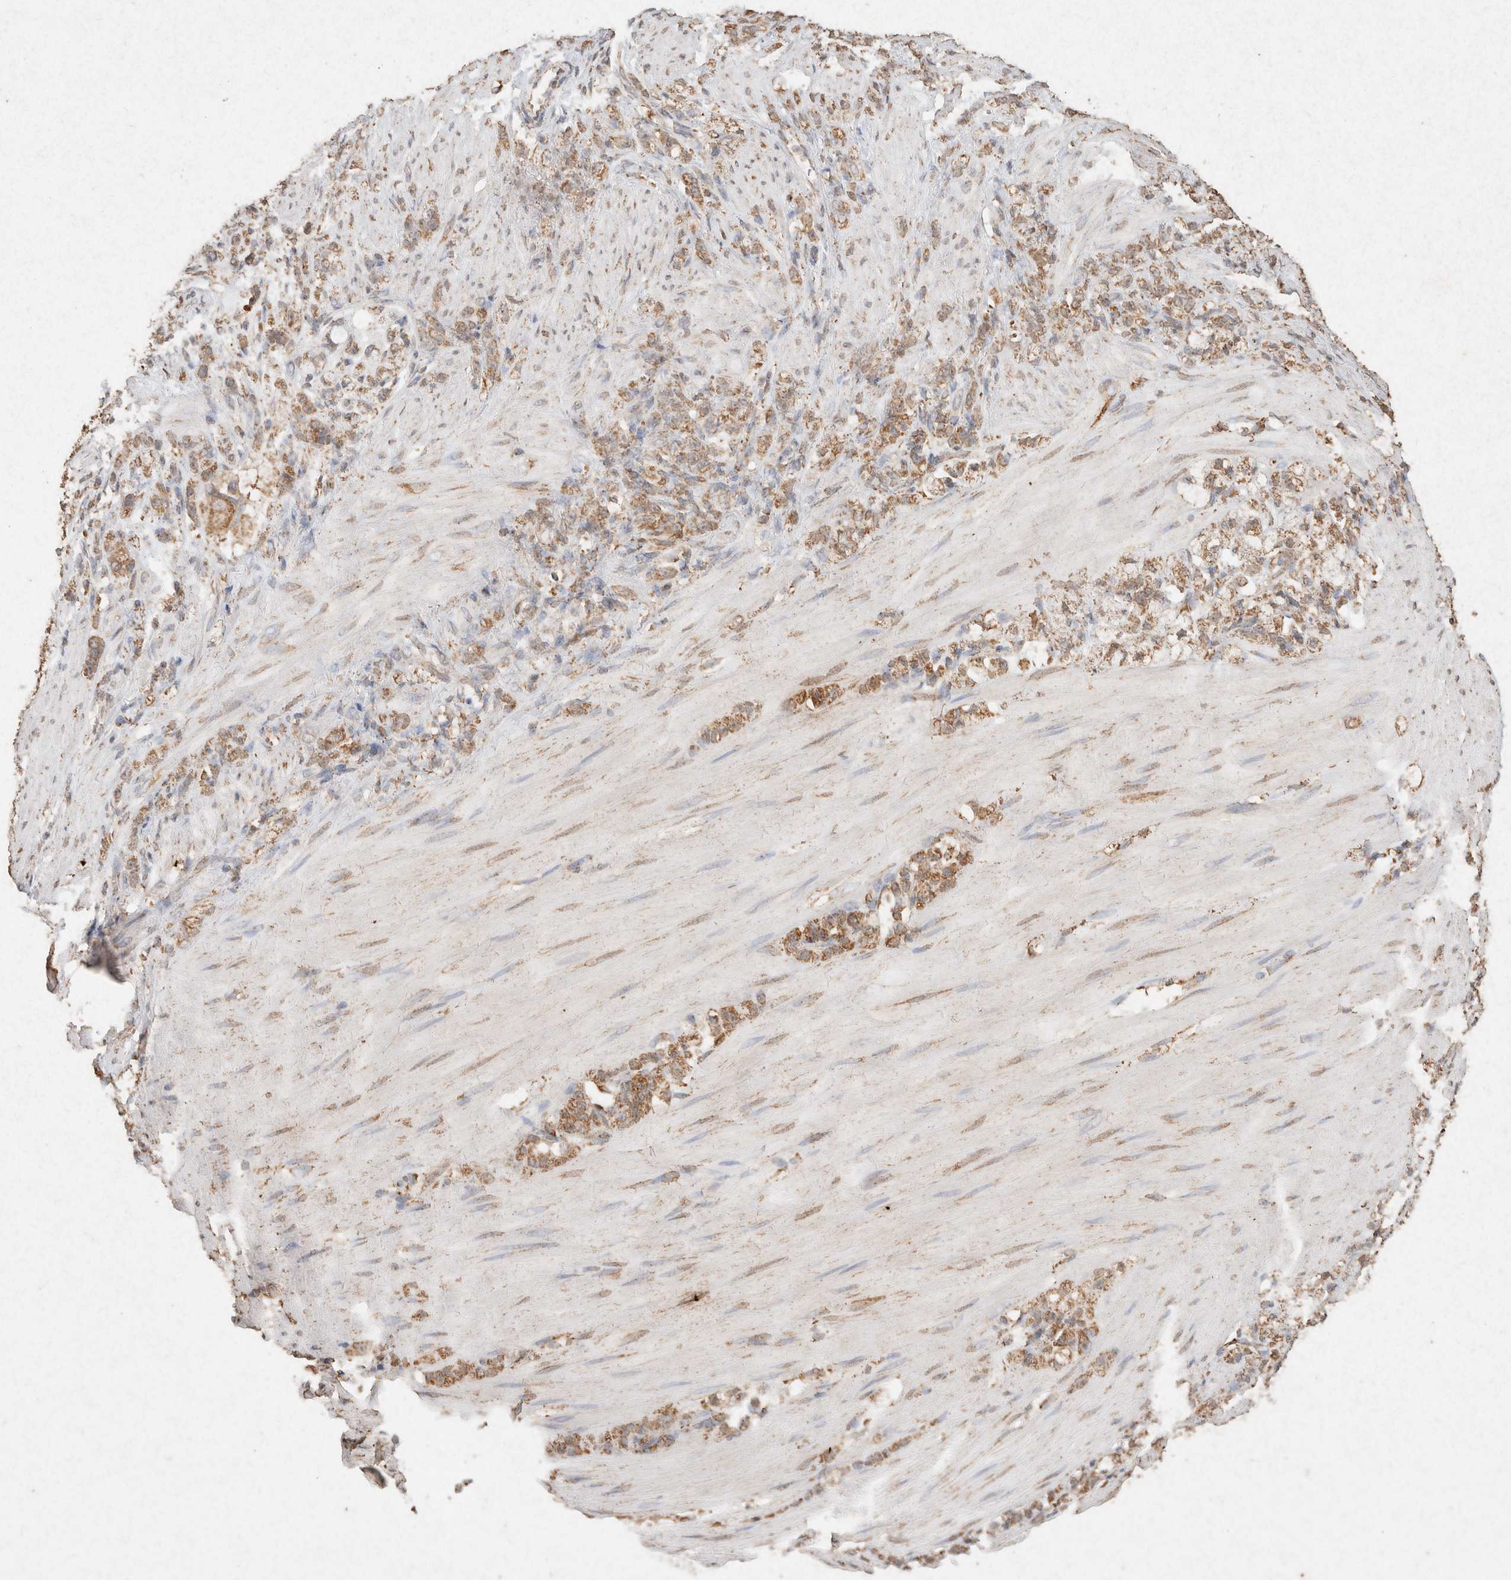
{"staining": {"intensity": "moderate", "quantity": ">75%", "location": "cytoplasmic/membranous"}, "tissue": "stomach cancer", "cell_type": "Tumor cells", "image_type": "cancer", "snomed": [{"axis": "morphology", "description": "Adenocarcinoma, NOS"}, {"axis": "topography", "description": "Stomach"}], "caption": "Human adenocarcinoma (stomach) stained with a brown dye reveals moderate cytoplasmic/membranous positive staining in approximately >75% of tumor cells.", "gene": "SDC2", "patient": {"sex": "male", "age": 82}}